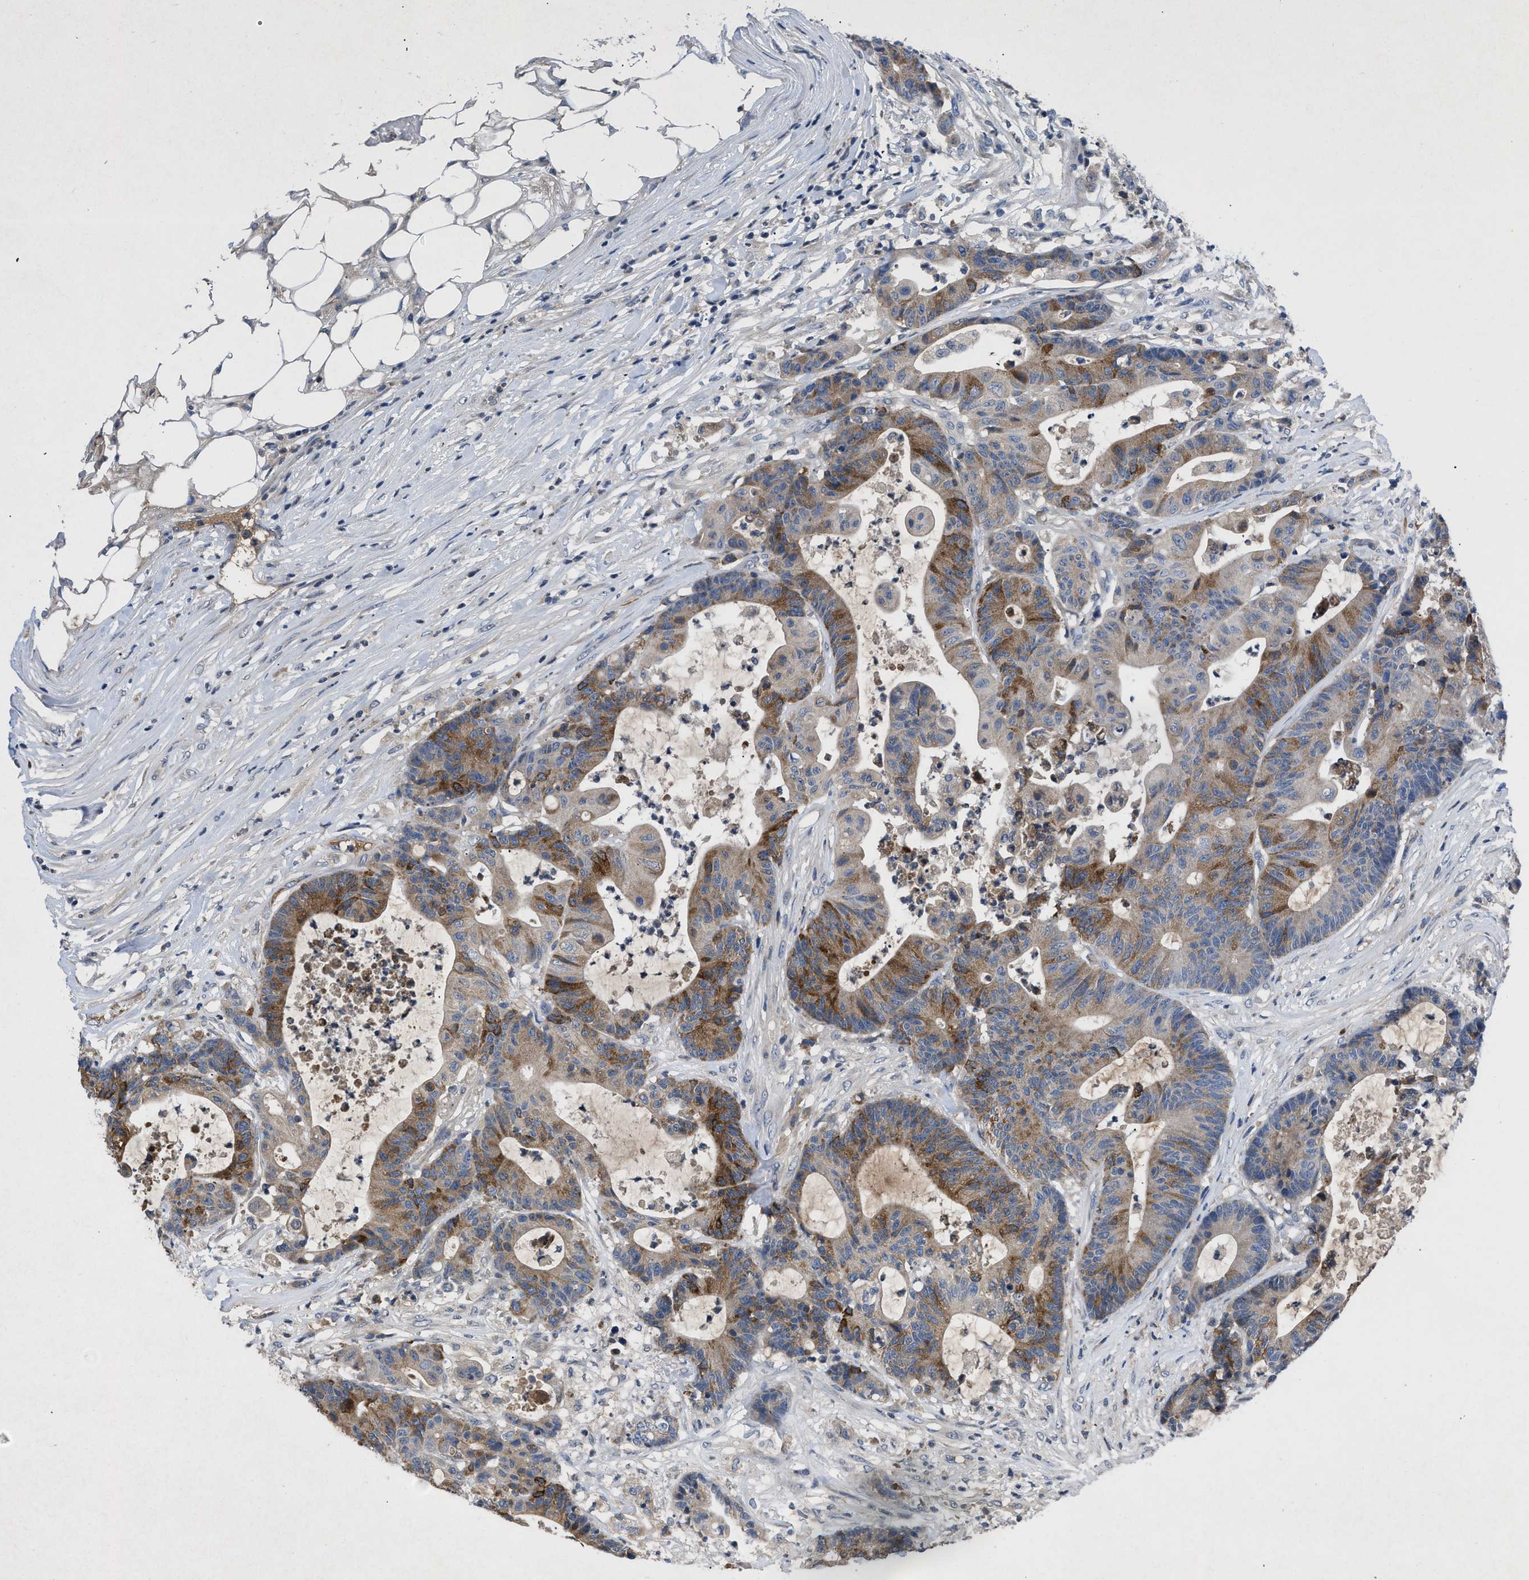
{"staining": {"intensity": "moderate", "quantity": ">75%", "location": "cytoplasmic/membranous"}, "tissue": "colorectal cancer", "cell_type": "Tumor cells", "image_type": "cancer", "snomed": [{"axis": "morphology", "description": "Adenocarcinoma, NOS"}, {"axis": "topography", "description": "Colon"}], "caption": "Colorectal cancer (adenocarcinoma) stained with a brown dye shows moderate cytoplasmic/membranous positive expression in approximately >75% of tumor cells.", "gene": "VPS4A", "patient": {"sex": "female", "age": 84}}